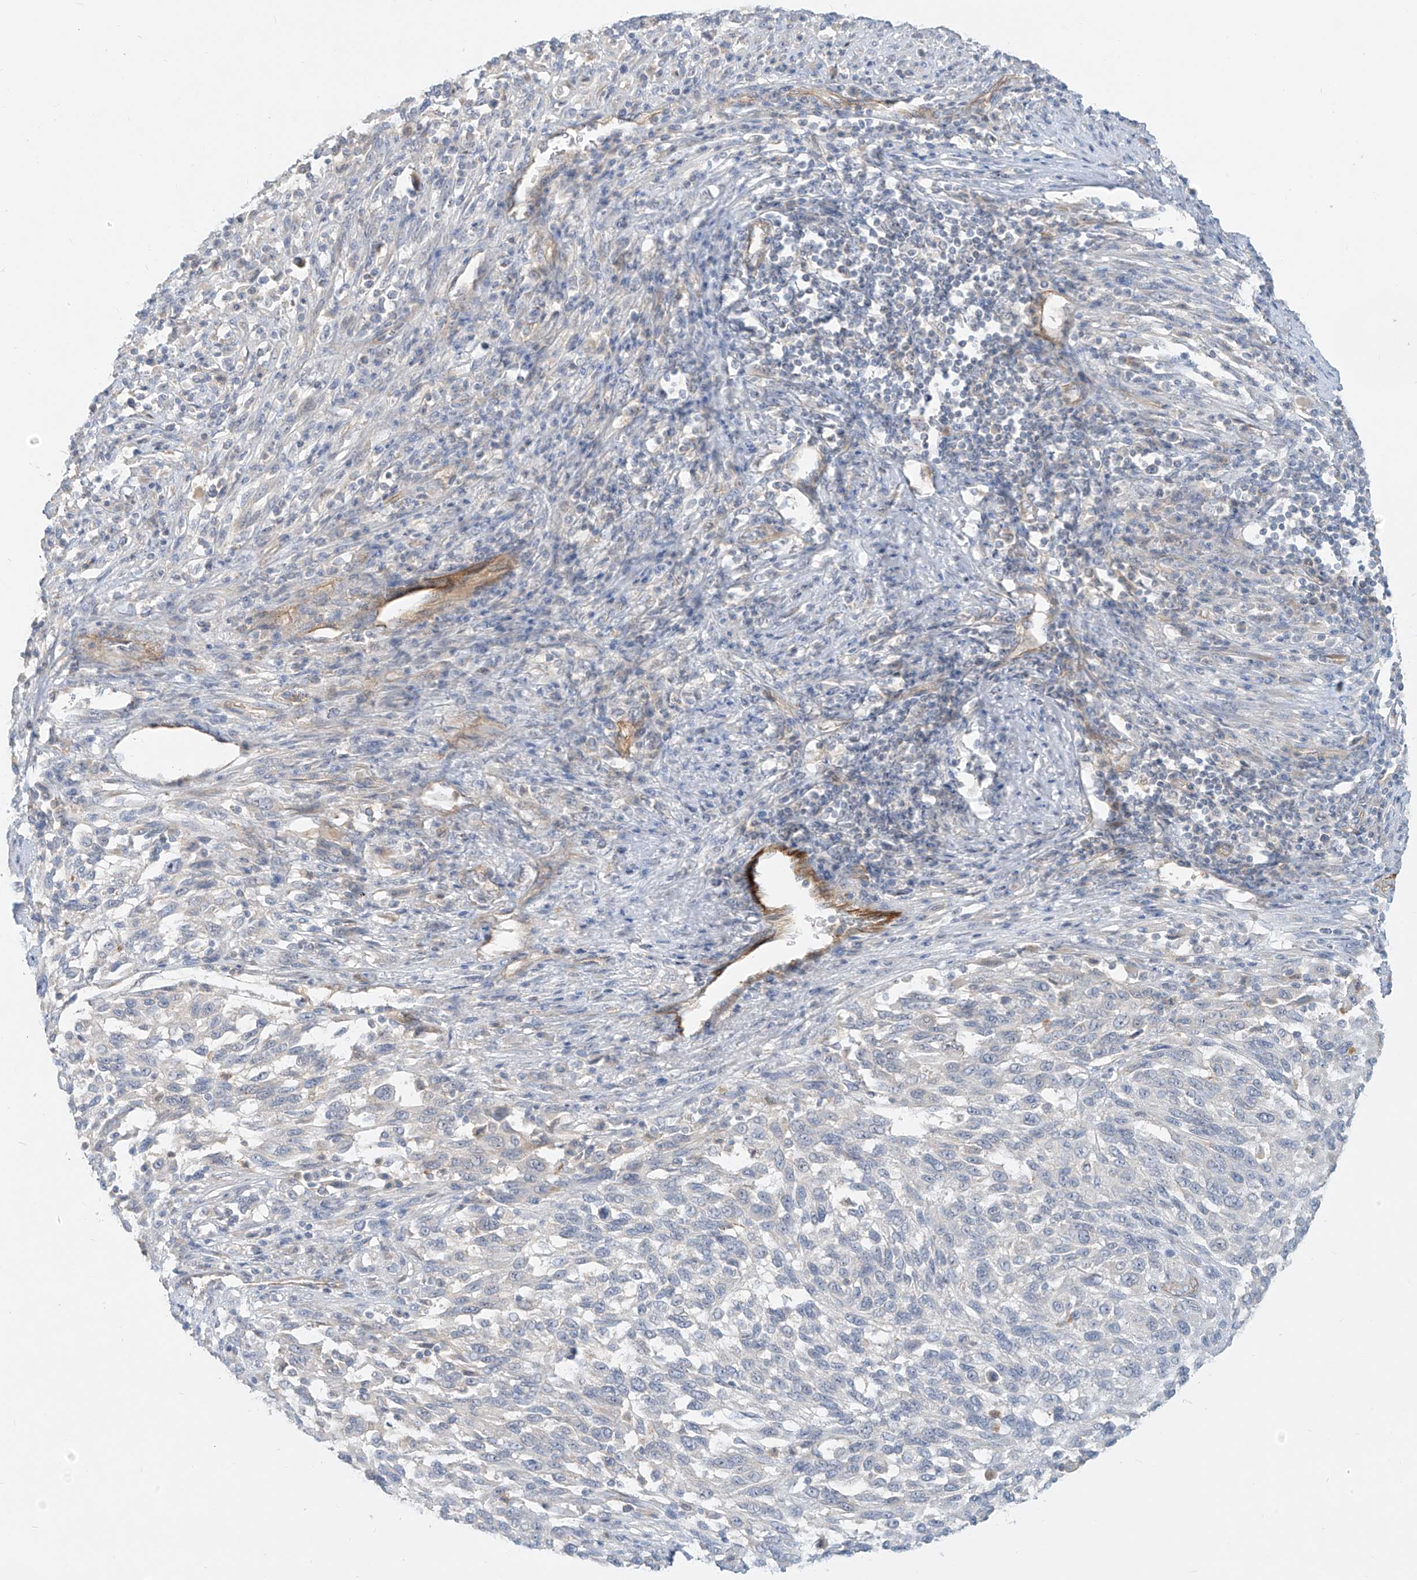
{"staining": {"intensity": "negative", "quantity": "none", "location": "none"}, "tissue": "melanoma", "cell_type": "Tumor cells", "image_type": "cancer", "snomed": [{"axis": "morphology", "description": "Malignant melanoma, Metastatic site"}, {"axis": "topography", "description": "Lymph node"}], "caption": "A histopathology image of melanoma stained for a protein demonstrates no brown staining in tumor cells.", "gene": "C2orf42", "patient": {"sex": "male", "age": 61}}